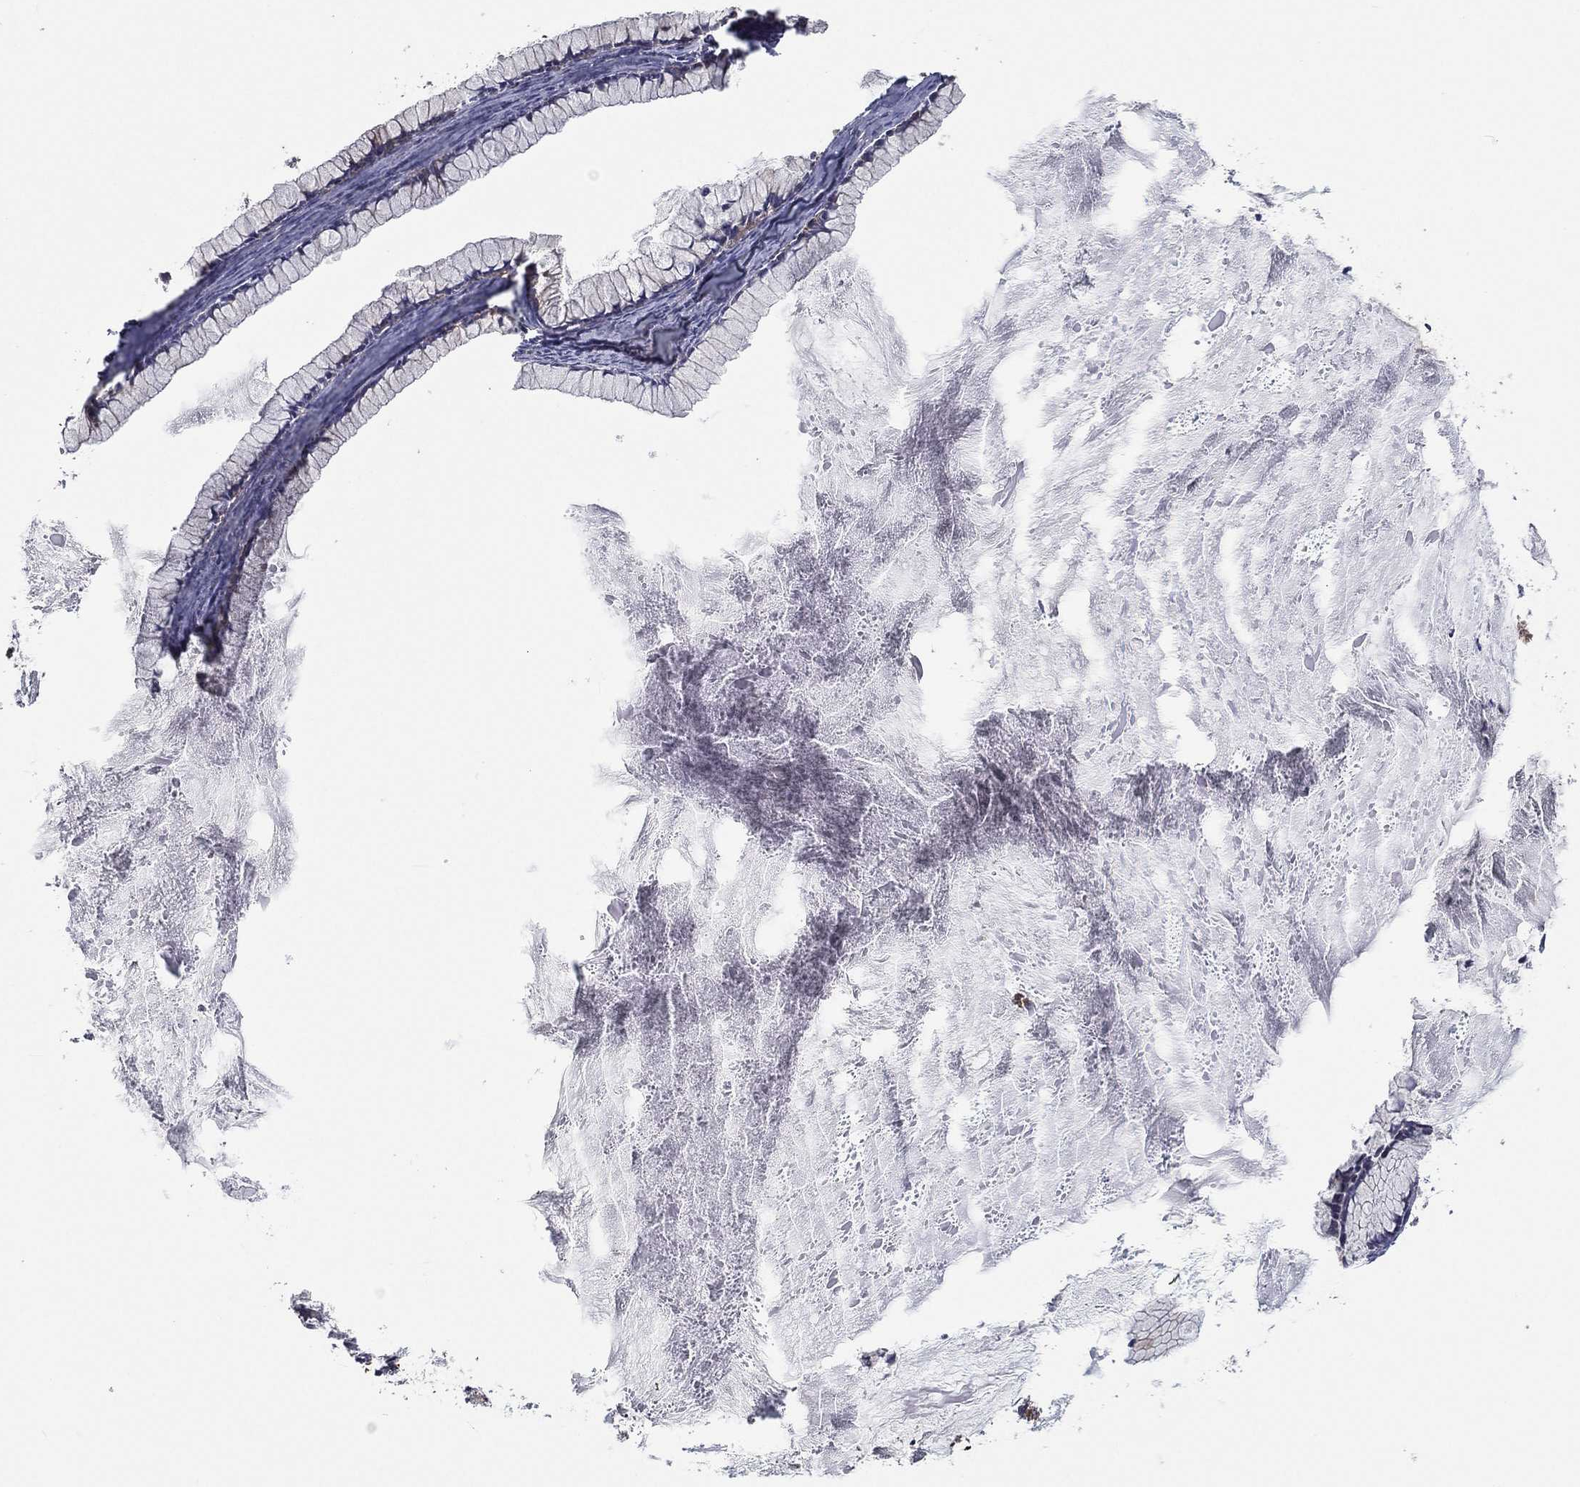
{"staining": {"intensity": "negative", "quantity": "none", "location": "none"}, "tissue": "ovarian cancer", "cell_type": "Tumor cells", "image_type": "cancer", "snomed": [{"axis": "morphology", "description": "Cystadenocarcinoma, mucinous, NOS"}, {"axis": "topography", "description": "Ovary"}], "caption": "A high-resolution histopathology image shows immunohistochemistry (IHC) staining of ovarian mucinous cystadenocarcinoma, which demonstrates no significant staining in tumor cells.", "gene": "EIF2B5", "patient": {"sex": "female", "age": 41}}